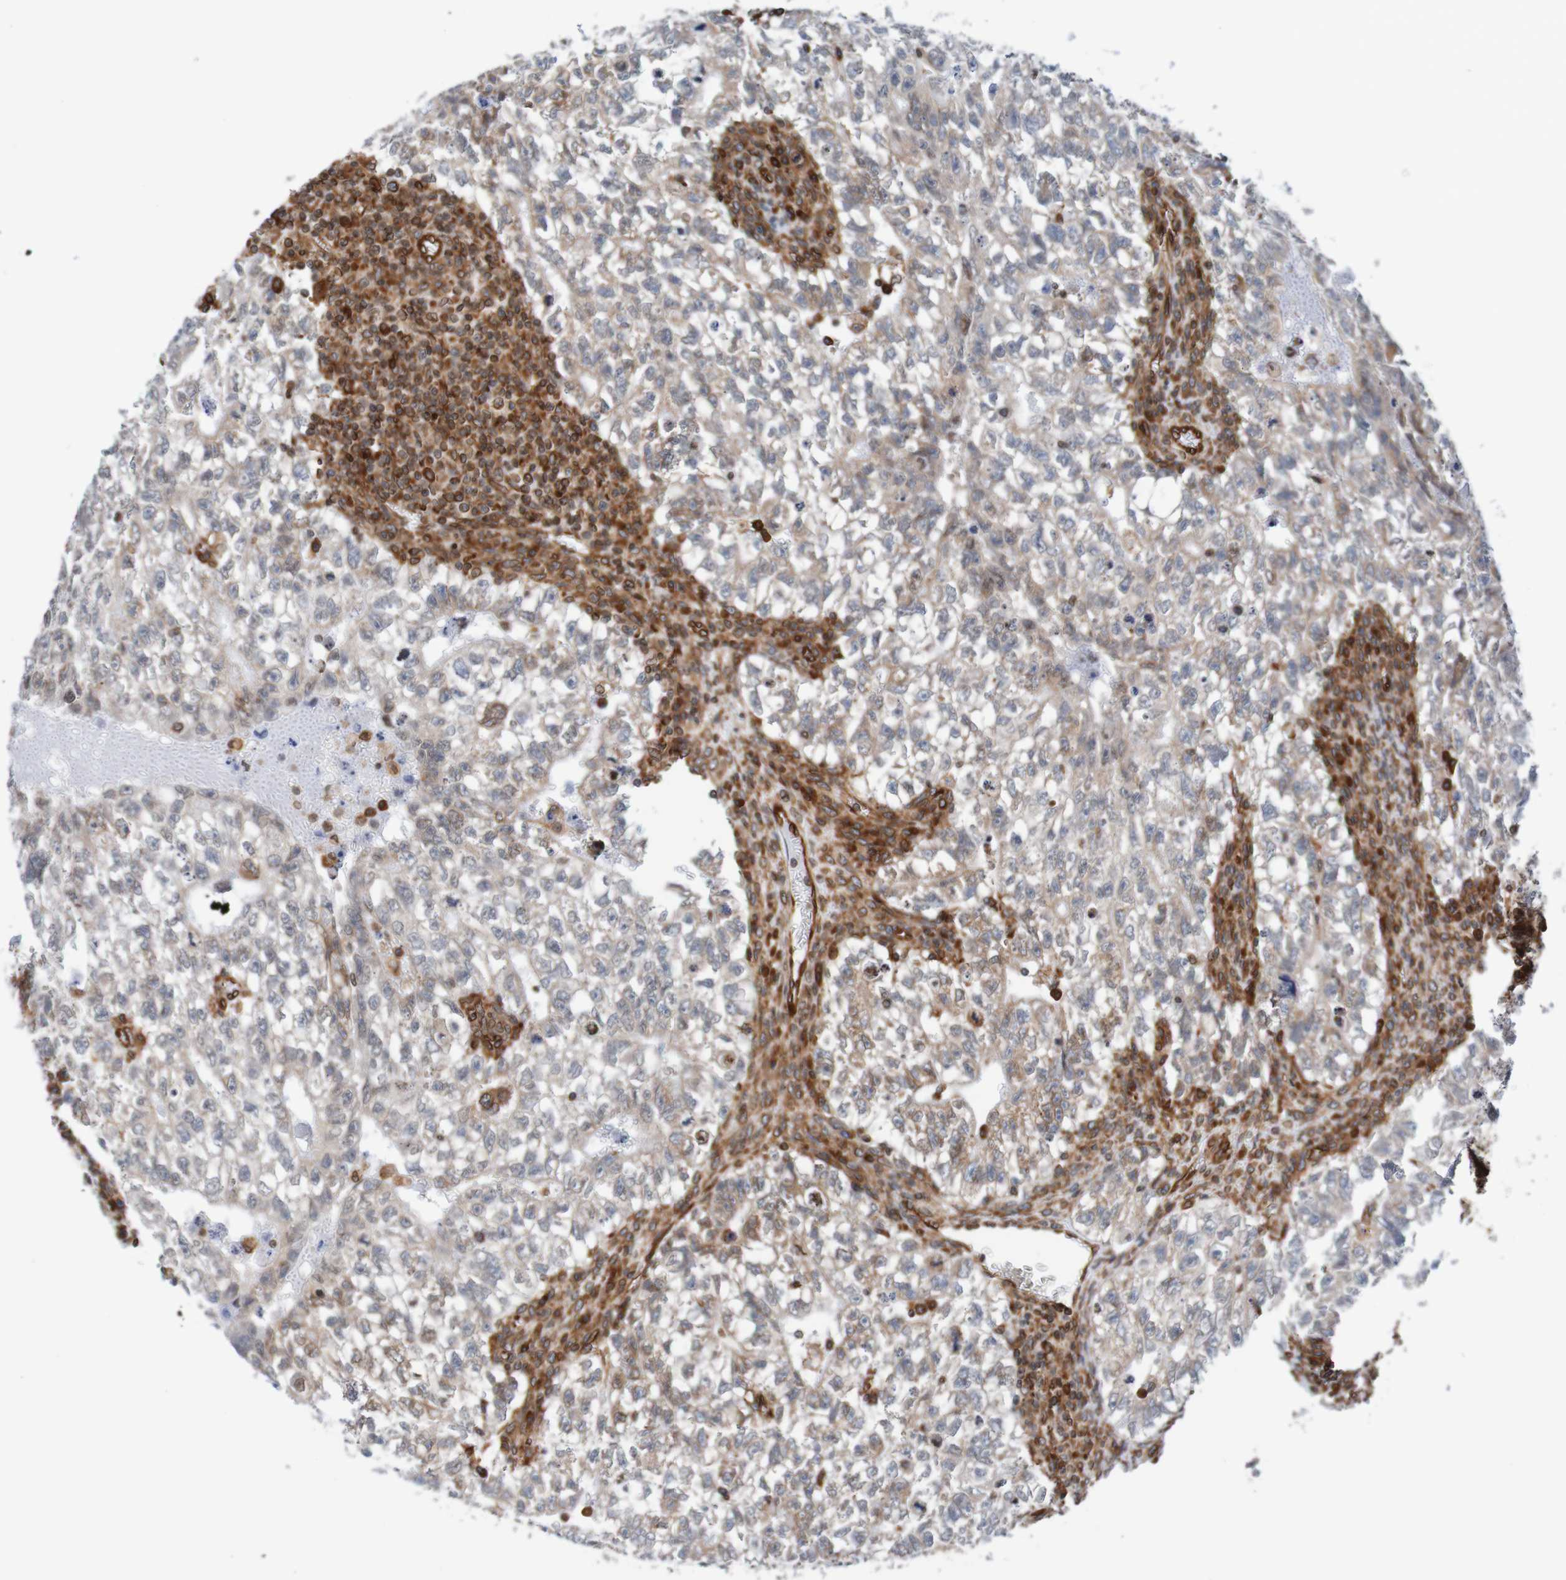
{"staining": {"intensity": "weak", "quantity": "25%-75%", "location": "cytoplasmic/membranous"}, "tissue": "testis cancer", "cell_type": "Tumor cells", "image_type": "cancer", "snomed": [{"axis": "morphology", "description": "Seminoma, NOS"}, {"axis": "morphology", "description": "Carcinoma, Embryonal, NOS"}, {"axis": "topography", "description": "Testis"}], "caption": "Testis cancer (embryonal carcinoma) stained with DAB immunohistochemistry (IHC) demonstrates low levels of weak cytoplasmic/membranous expression in approximately 25%-75% of tumor cells.", "gene": "TMEM109", "patient": {"sex": "male", "age": 38}}